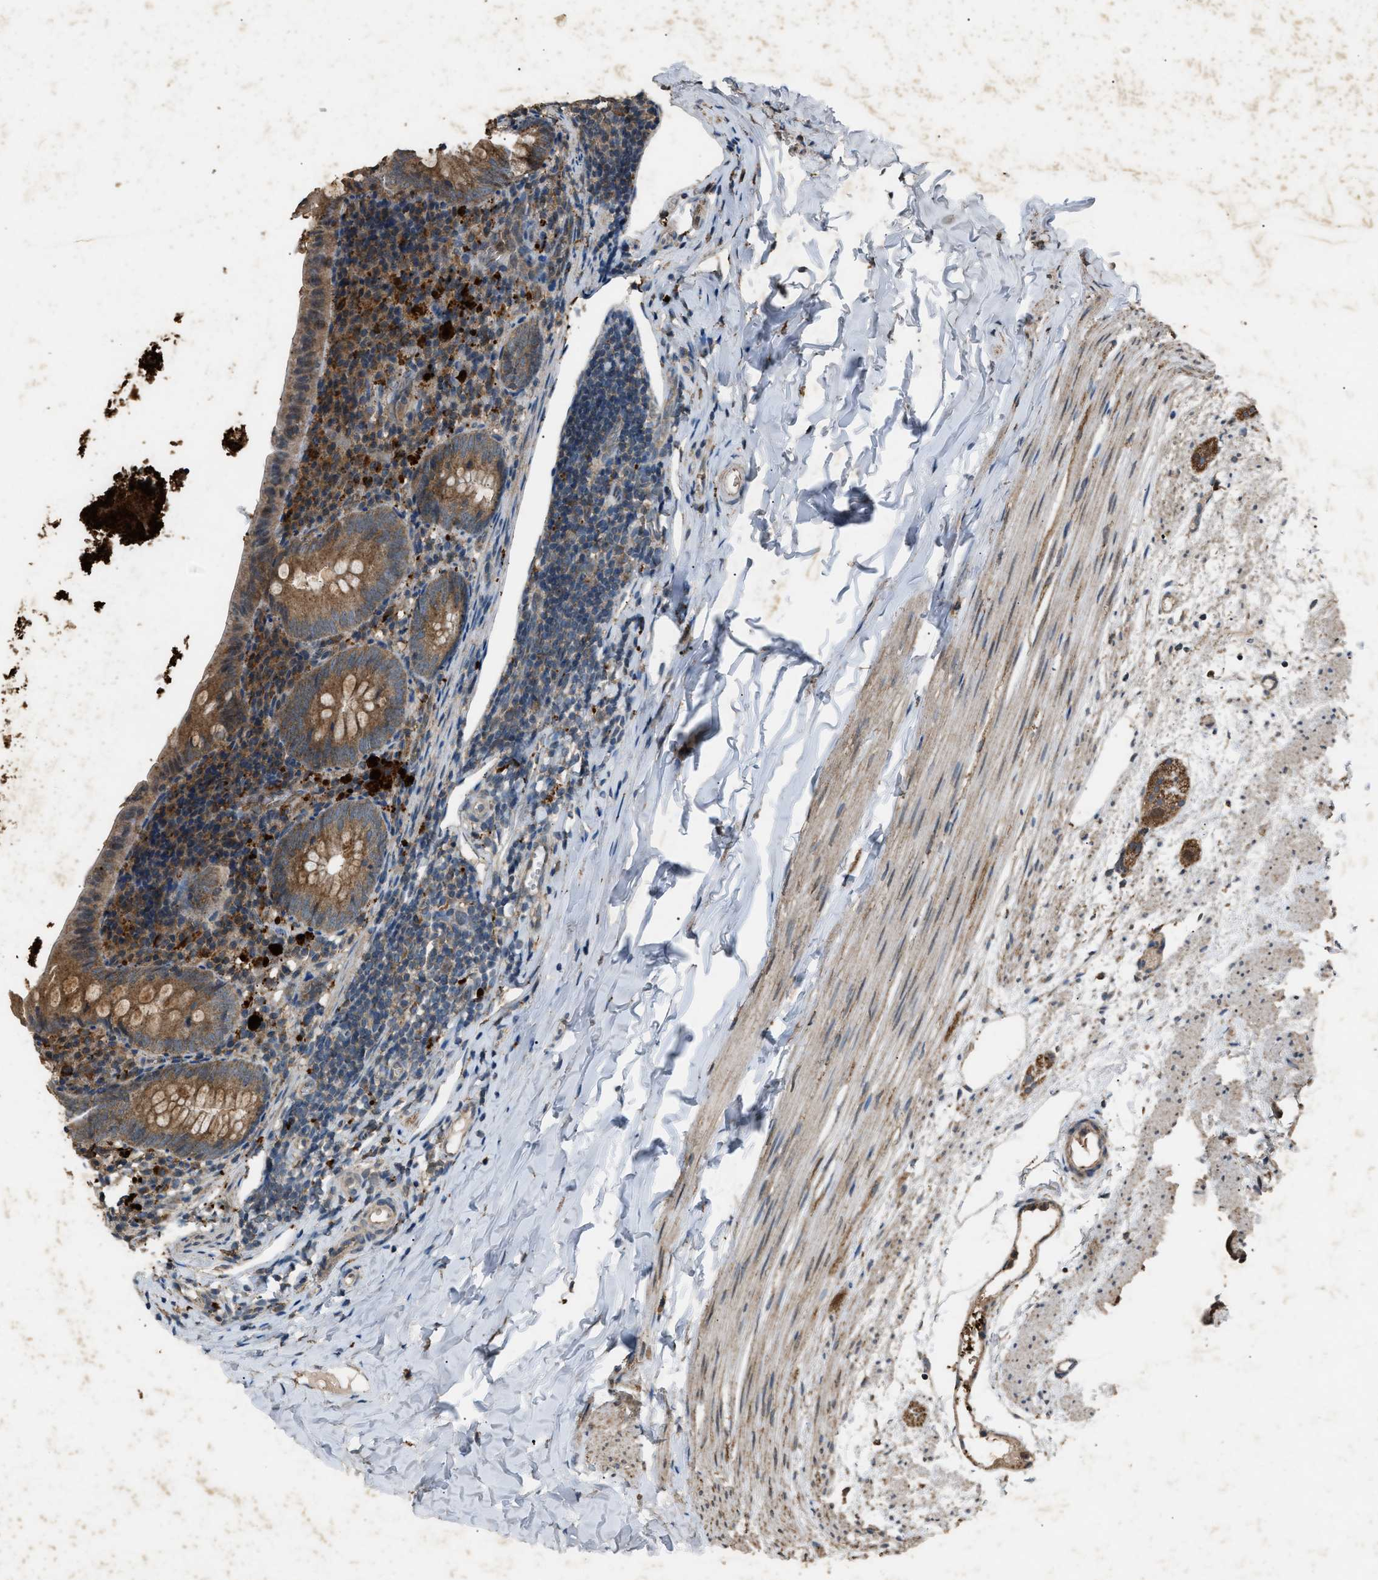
{"staining": {"intensity": "moderate", "quantity": ">75%", "location": "cytoplasmic/membranous"}, "tissue": "appendix", "cell_type": "Glandular cells", "image_type": "normal", "snomed": [{"axis": "morphology", "description": "Normal tissue, NOS"}, {"axis": "topography", "description": "Appendix"}], "caption": "Immunohistochemical staining of unremarkable human appendix demonstrates moderate cytoplasmic/membranous protein staining in about >75% of glandular cells.", "gene": "PSMD1", "patient": {"sex": "female", "age": 10}}